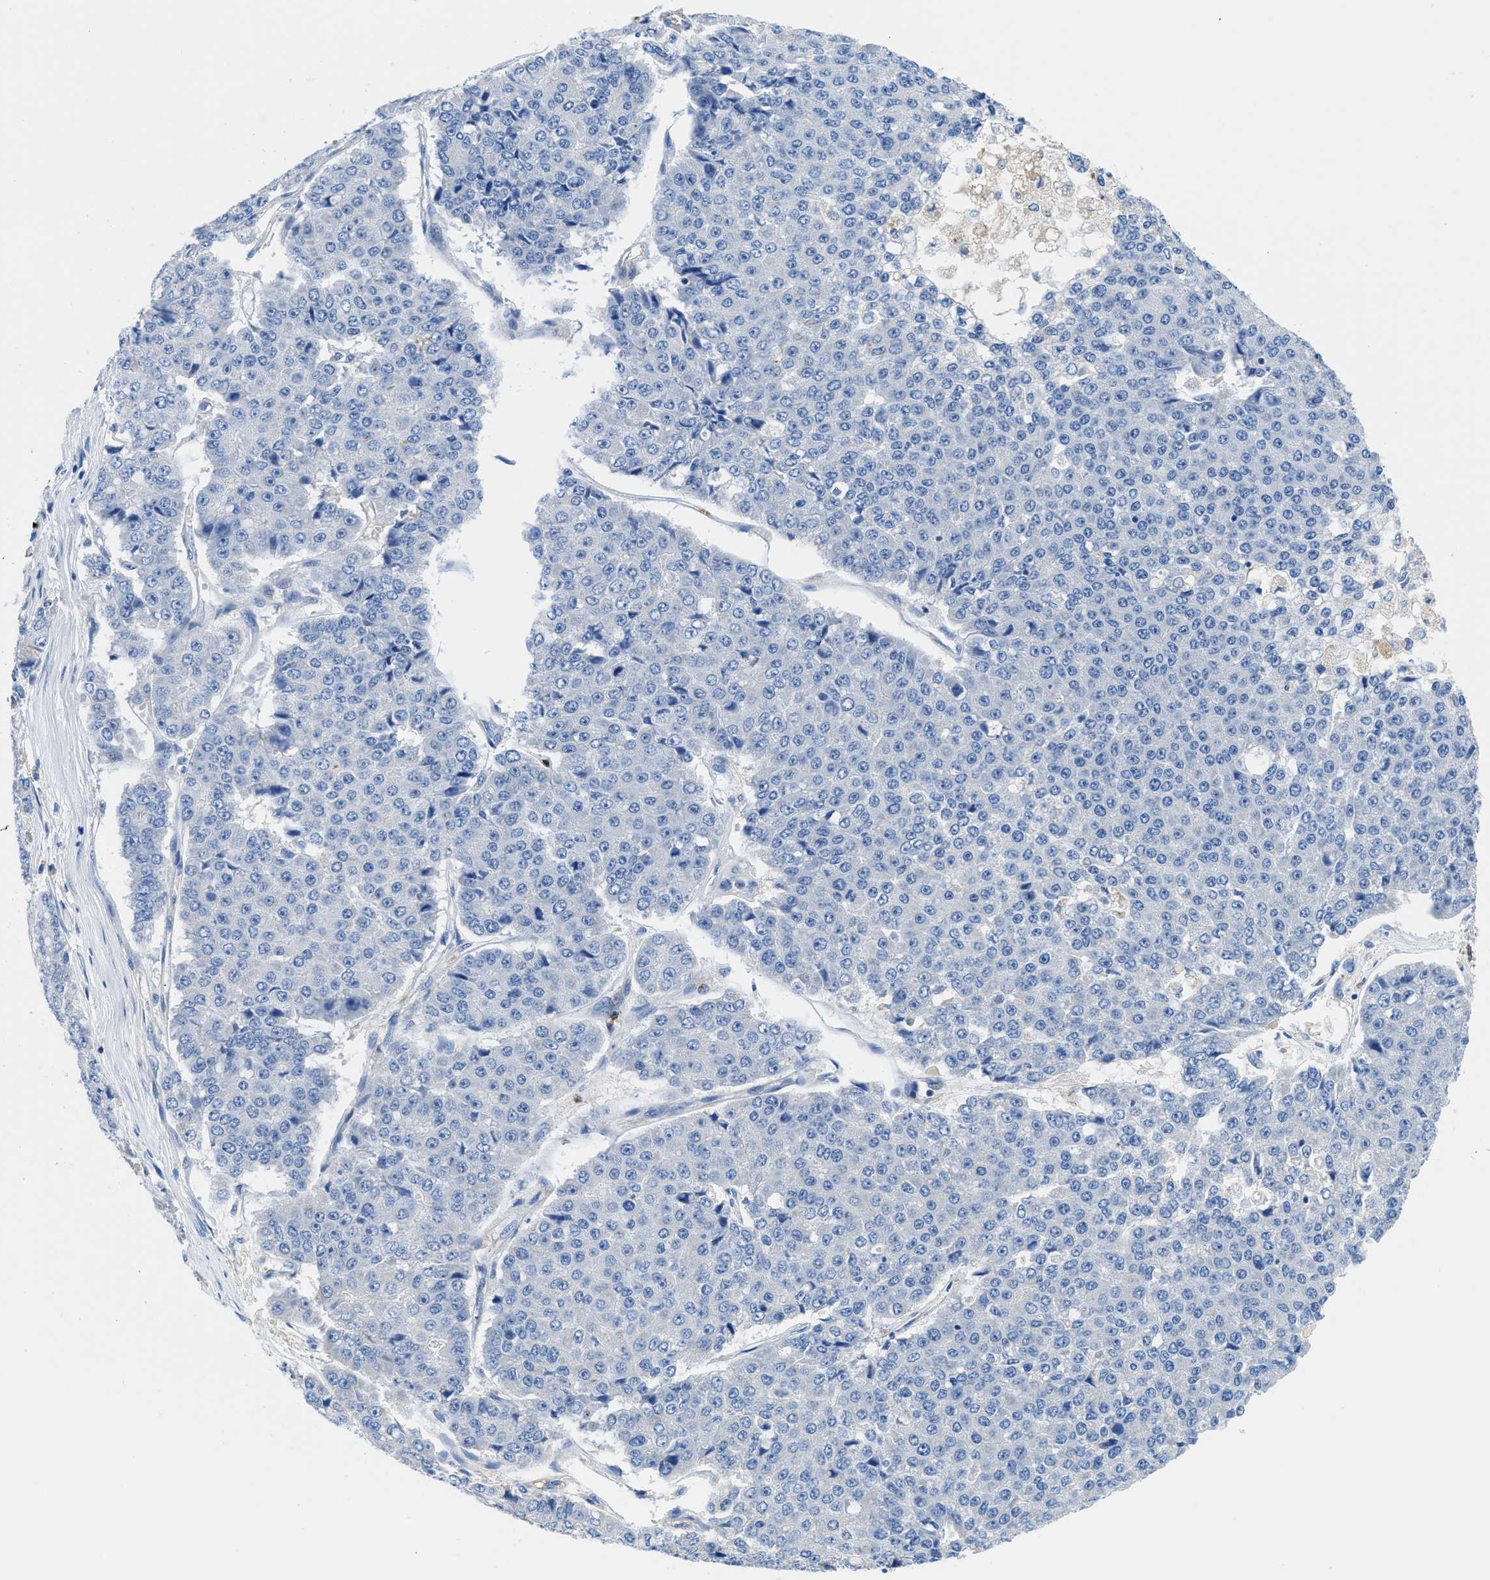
{"staining": {"intensity": "negative", "quantity": "none", "location": "none"}, "tissue": "pancreatic cancer", "cell_type": "Tumor cells", "image_type": "cancer", "snomed": [{"axis": "morphology", "description": "Adenocarcinoma, NOS"}, {"axis": "topography", "description": "Pancreas"}], "caption": "The micrograph shows no significant positivity in tumor cells of pancreatic cancer (adenocarcinoma).", "gene": "NEB", "patient": {"sex": "male", "age": 50}}